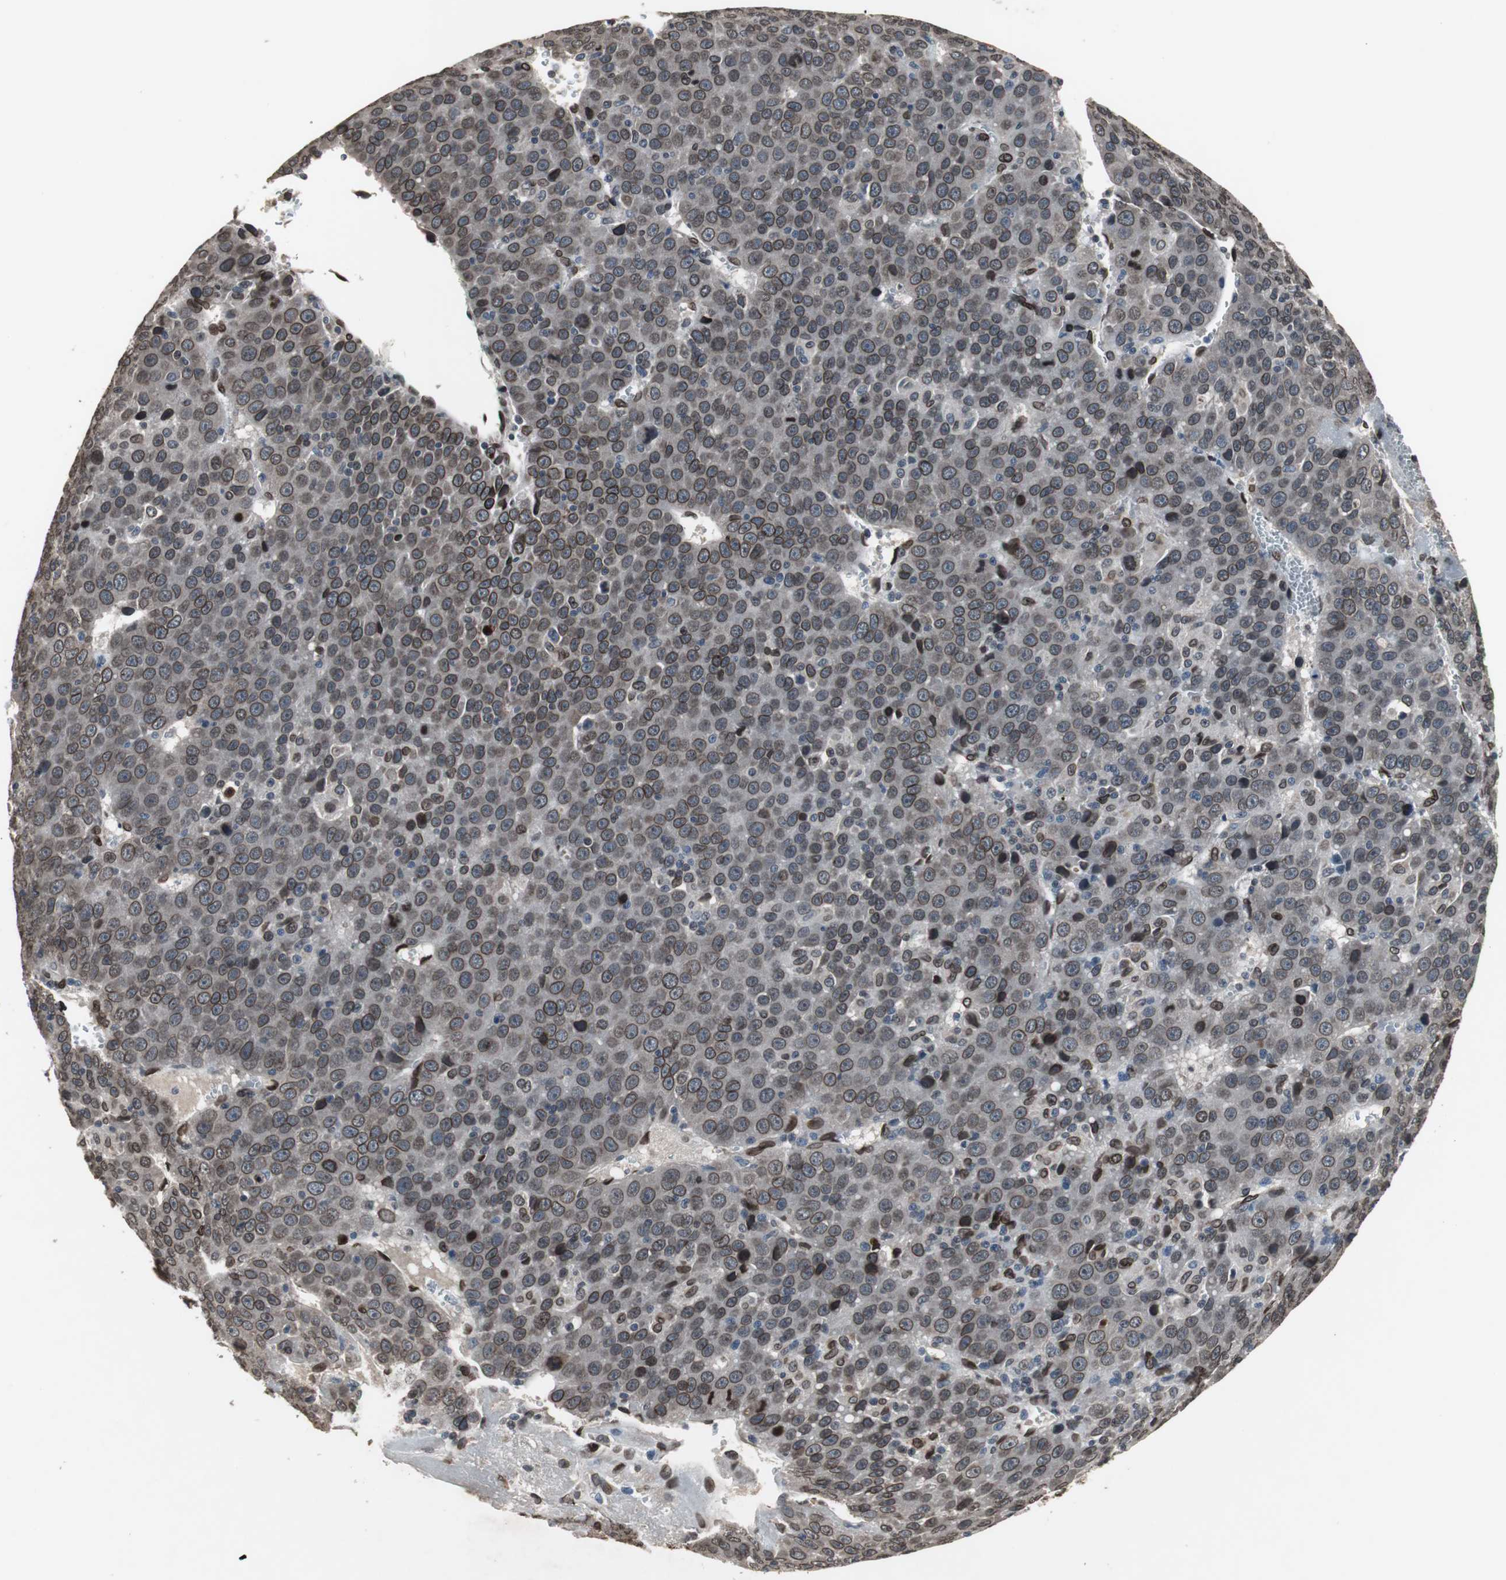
{"staining": {"intensity": "strong", "quantity": ">75%", "location": "cytoplasmic/membranous,nuclear"}, "tissue": "liver cancer", "cell_type": "Tumor cells", "image_type": "cancer", "snomed": [{"axis": "morphology", "description": "Carcinoma, Hepatocellular, NOS"}, {"axis": "topography", "description": "Liver"}], "caption": "Immunohistochemical staining of liver cancer (hepatocellular carcinoma) exhibits high levels of strong cytoplasmic/membranous and nuclear expression in about >75% of tumor cells.", "gene": "LMNA", "patient": {"sex": "female", "age": 53}}